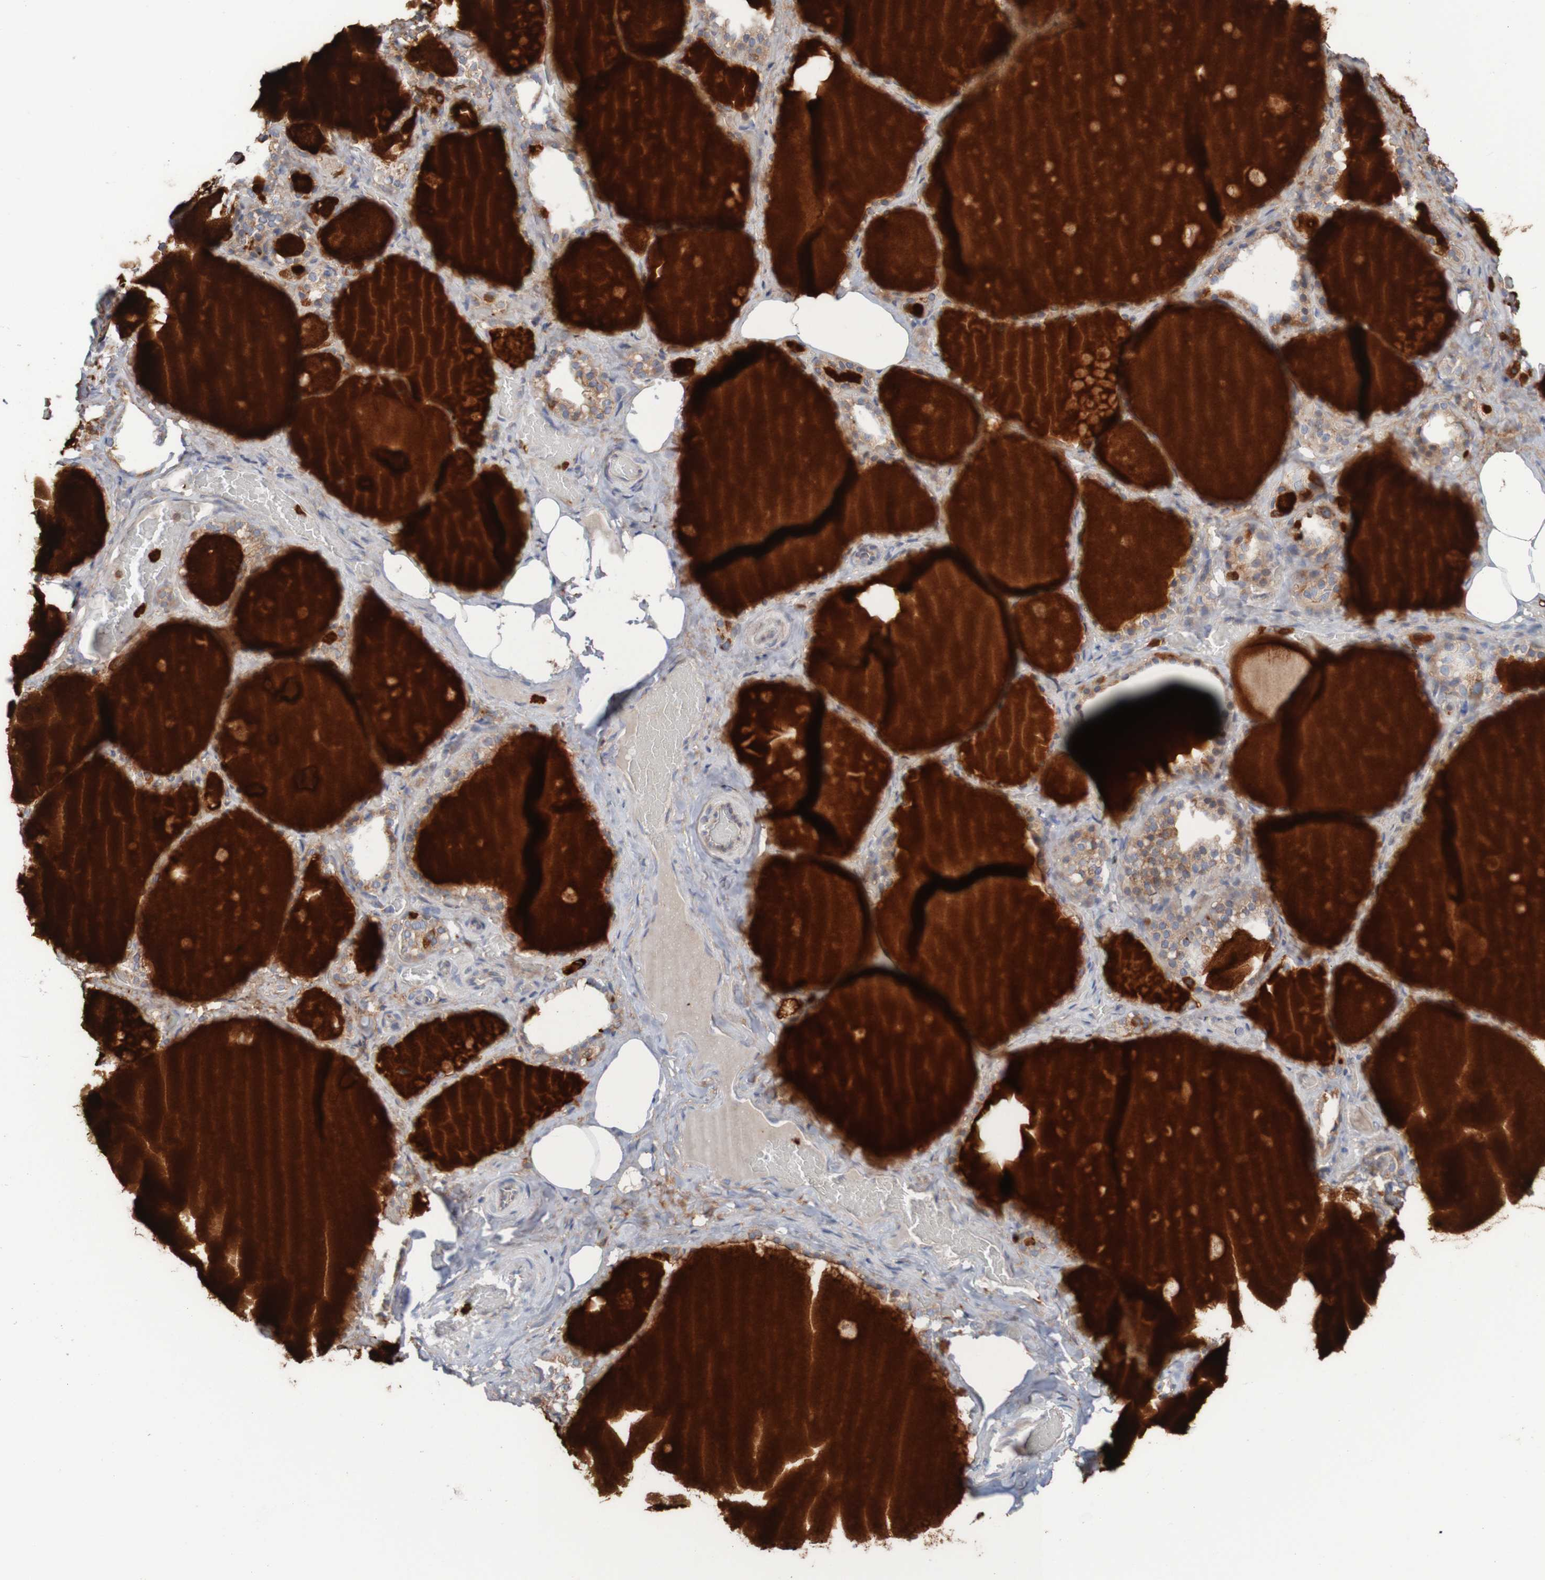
{"staining": {"intensity": "moderate", "quantity": ">75%", "location": "cytoplasmic/membranous"}, "tissue": "thyroid gland", "cell_type": "Glandular cells", "image_type": "normal", "snomed": [{"axis": "morphology", "description": "Normal tissue, NOS"}, {"axis": "topography", "description": "Thyroid gland"}], "caption": "Immunohistochemical staining of unremarkable thyroid gland demonstrates medium levels of moderate cytoplasmic/membranous staining in approximately >75% of glandular cells.", "gene": "PARP4", "patient": {"sex": "male", "age": 61}}